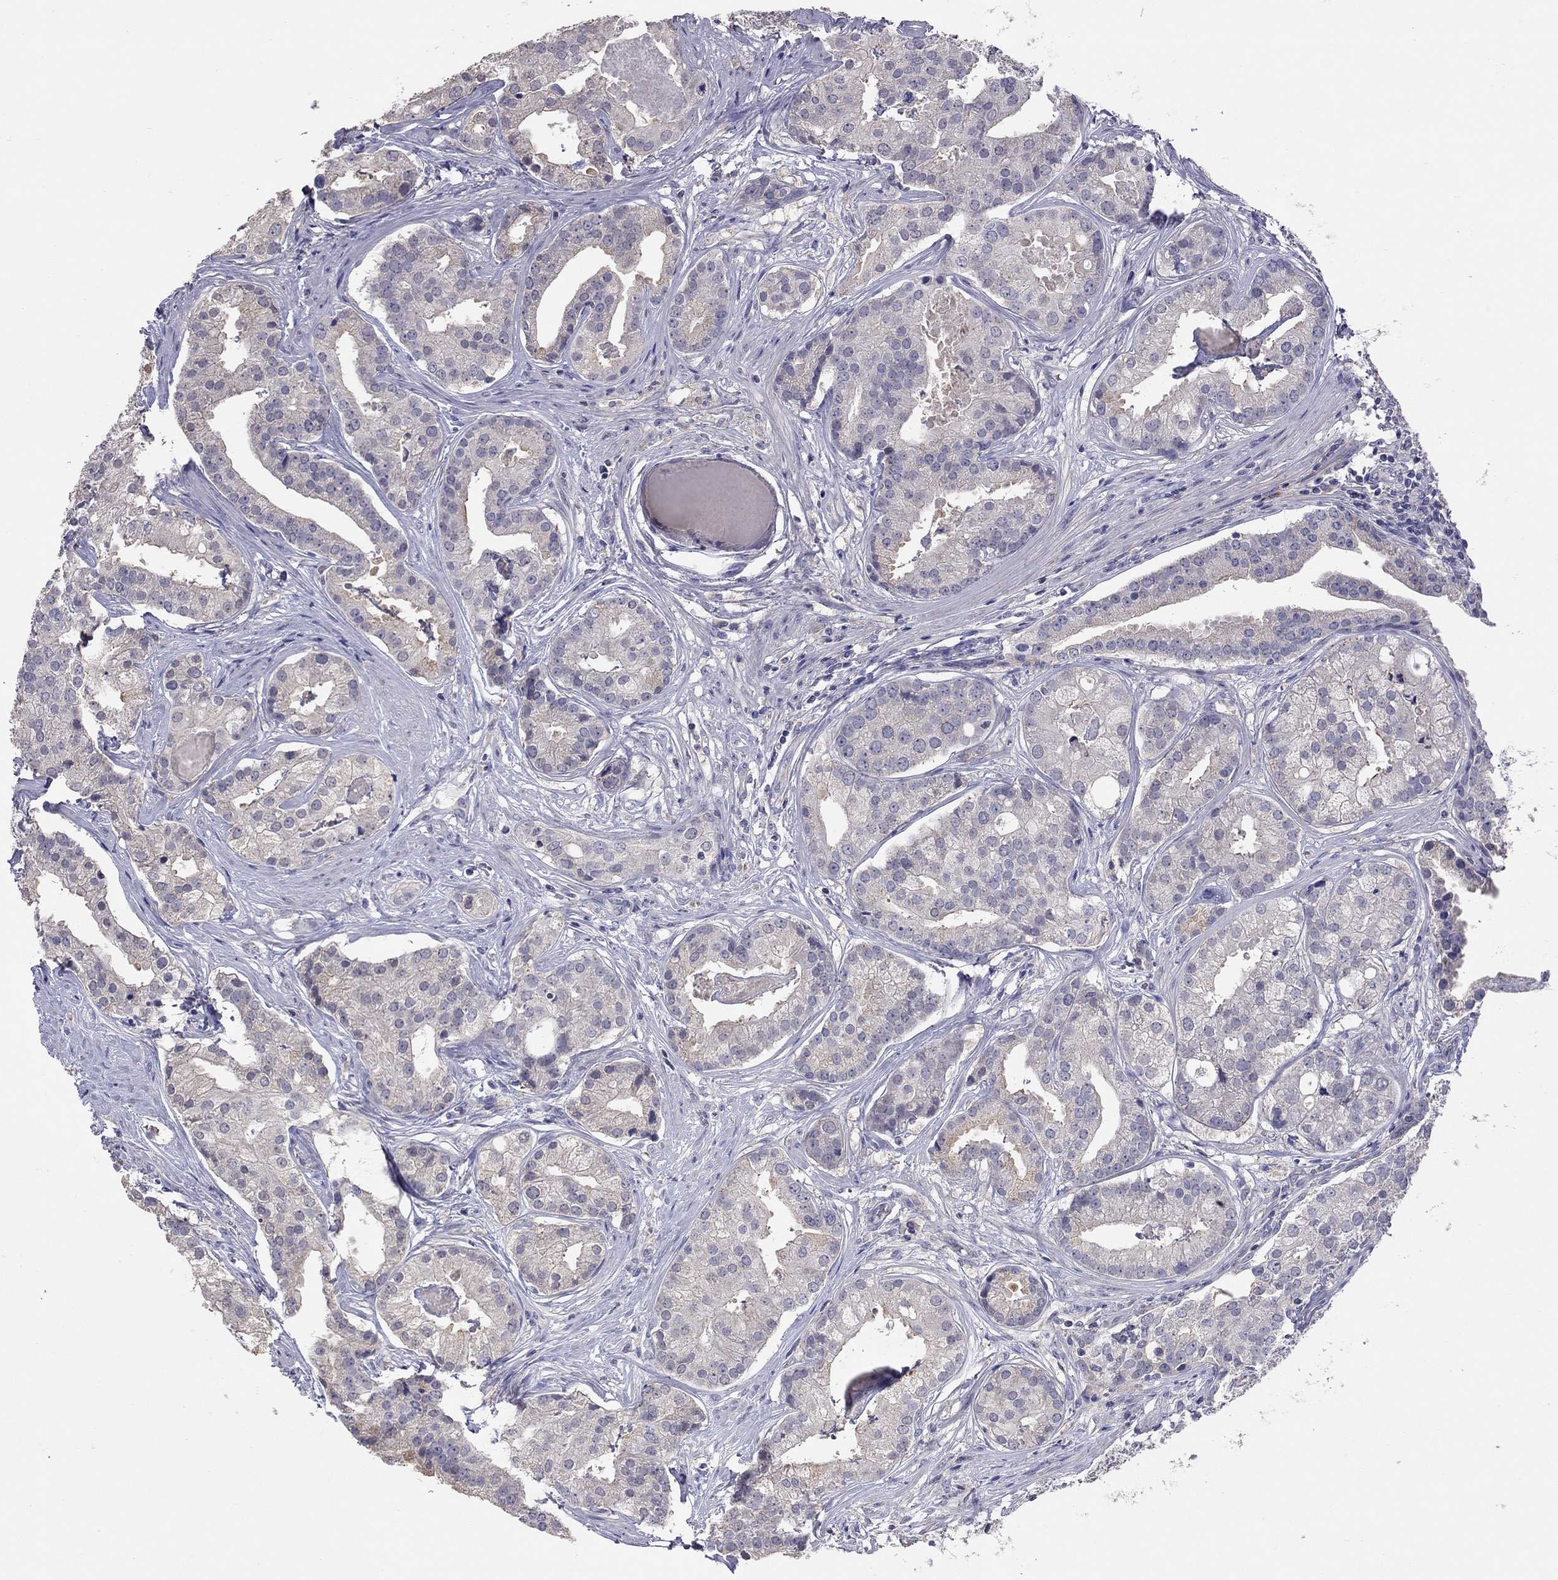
{"staining": {"intensity": "negative", "quantity": "none", "location": "none"}, "tissue": "prostate cancer", "cell_type": "Tumor cells", "image_type": "cancer", "snomed": [{"axis": "morphology", "description": "Adenocarcinoma, NOS"}, {"axis": "topography", "description": "Prostate and seminal vesicle, NOS"}, {"axis": "topography", "description": "Prostate"}], "caption": "Immunohistochemistry (IHC) image of neoplastic tissue: prostate cancer stained with DAB shows no significant protein positivity in tumor cells.", "gene": "RTP5", "patient": {"sex": "male", "age": 44}}